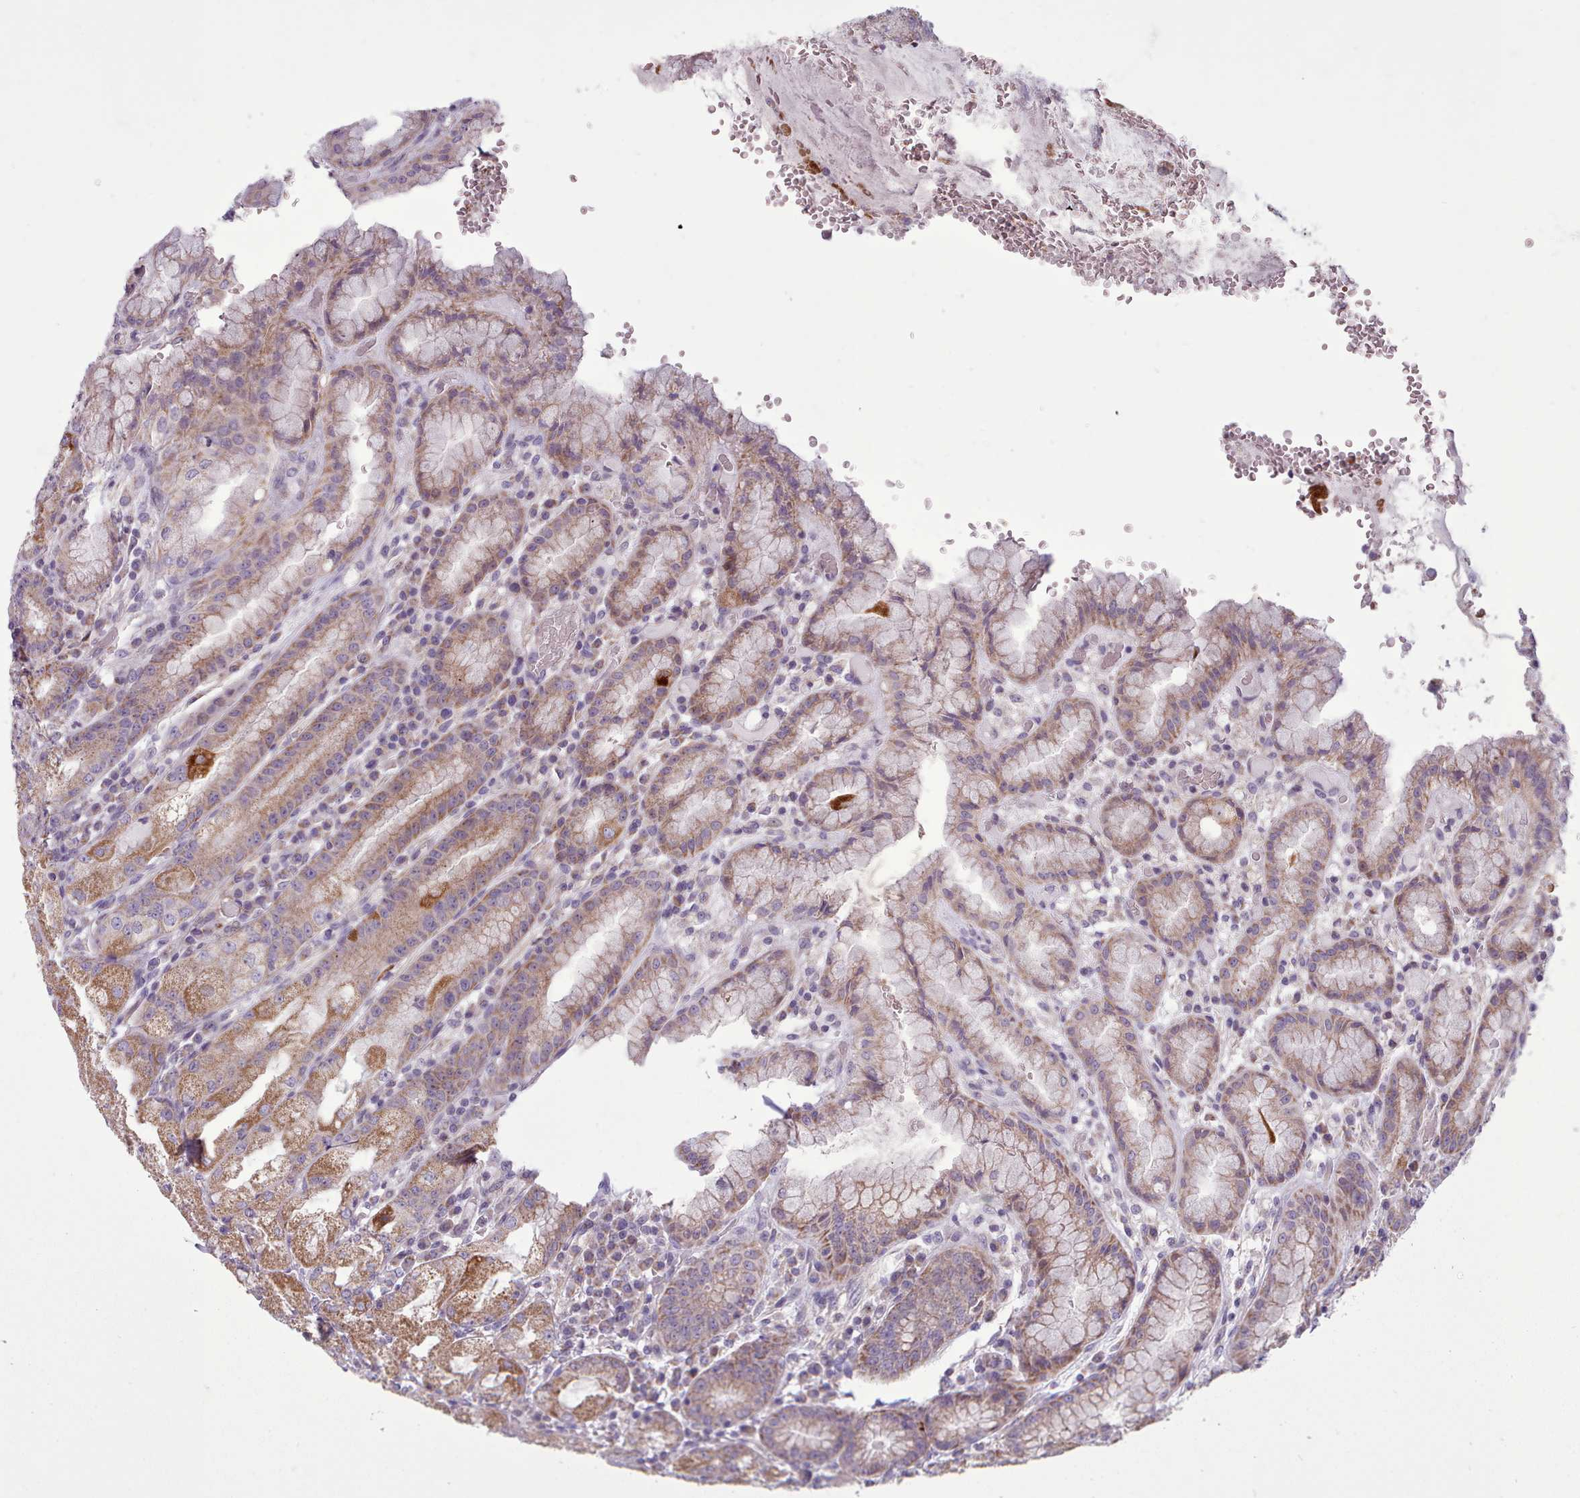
{"staining": {"intensity": "moderate", "quantity": ">75%", "location": "cytoplasmic/membranous"}, "tissue": "stomach", "cell_type": "Glandular cells", "image_type": "normal", "snomed": [{"axis": "morphology", "description": "Normal tissue, NOS"}, {"axis": "topography", "description": "Stomach, upper"}], "caption": "A medium amount of moderate cytoplasmic/membranous staining is seen in approximately >75% of glandular cells in normal stomach. (DAB = brown stain, brightfield microscopy at high magnification).", "gene": "AVL9", "patient": {"sex": "male", "age": 52}}